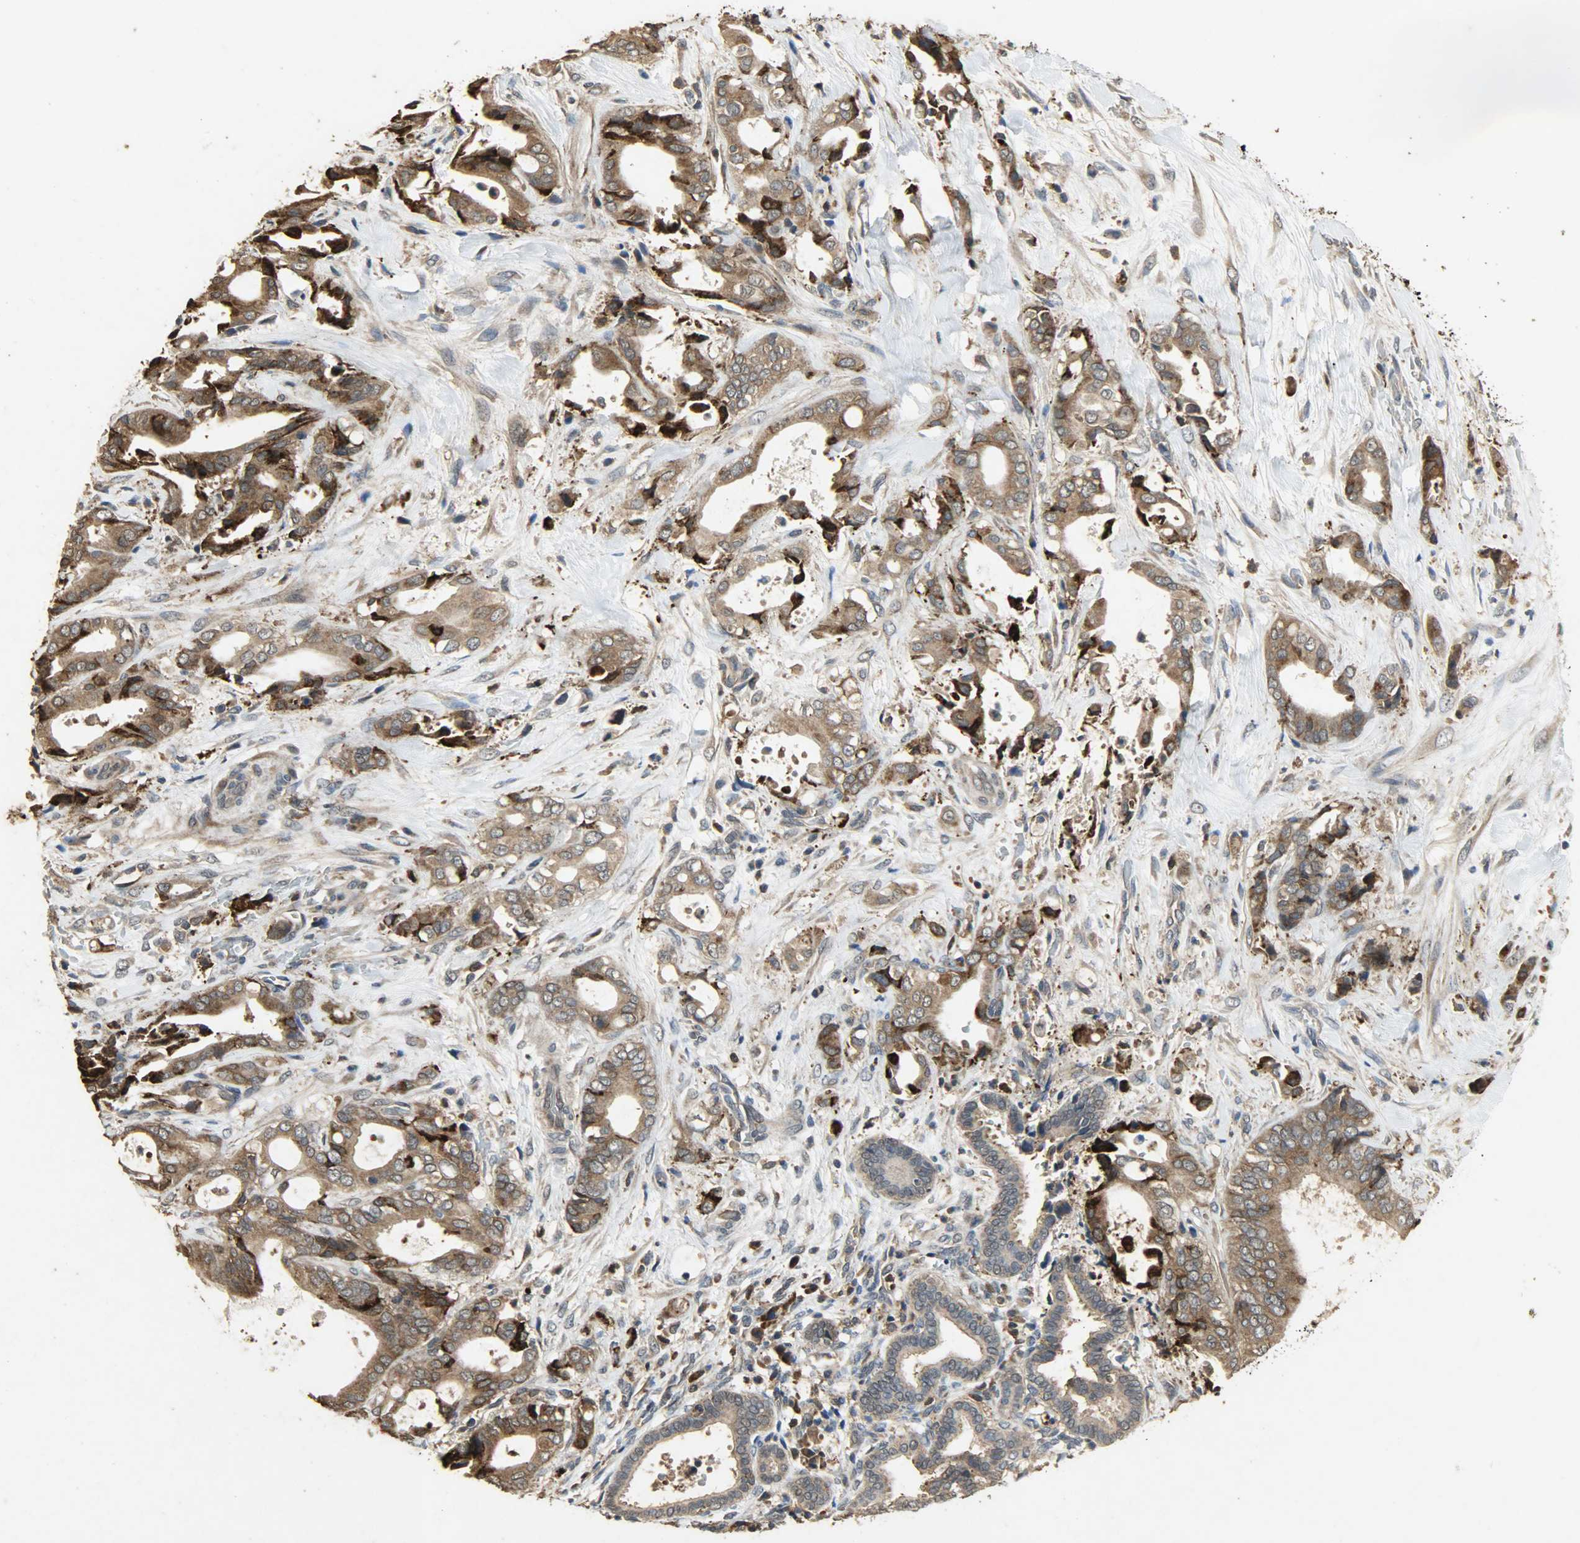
{"staining": {"intensity": "moderate", "quantity": ">75%", "location": "cytoplasmic/membranous"}, "tissue": "liver cancer", "cell_type": "Tumor cells", "image_type": "cancer", "snomed": [{"axis": "morphology", "description": "Cholangiocarcinoma"}, {"axis": "topography", "description": "Liver"}], "caption": "The image demonstrates immunohistochemical staining of liver cancer (cholangiocarcinoma). There is moderate cytoplasmic/membranous staining is present in approximately >75% of tumor cells.", "gene": "CDKN2C", "patient": {"sex": "male", "age": 58}}